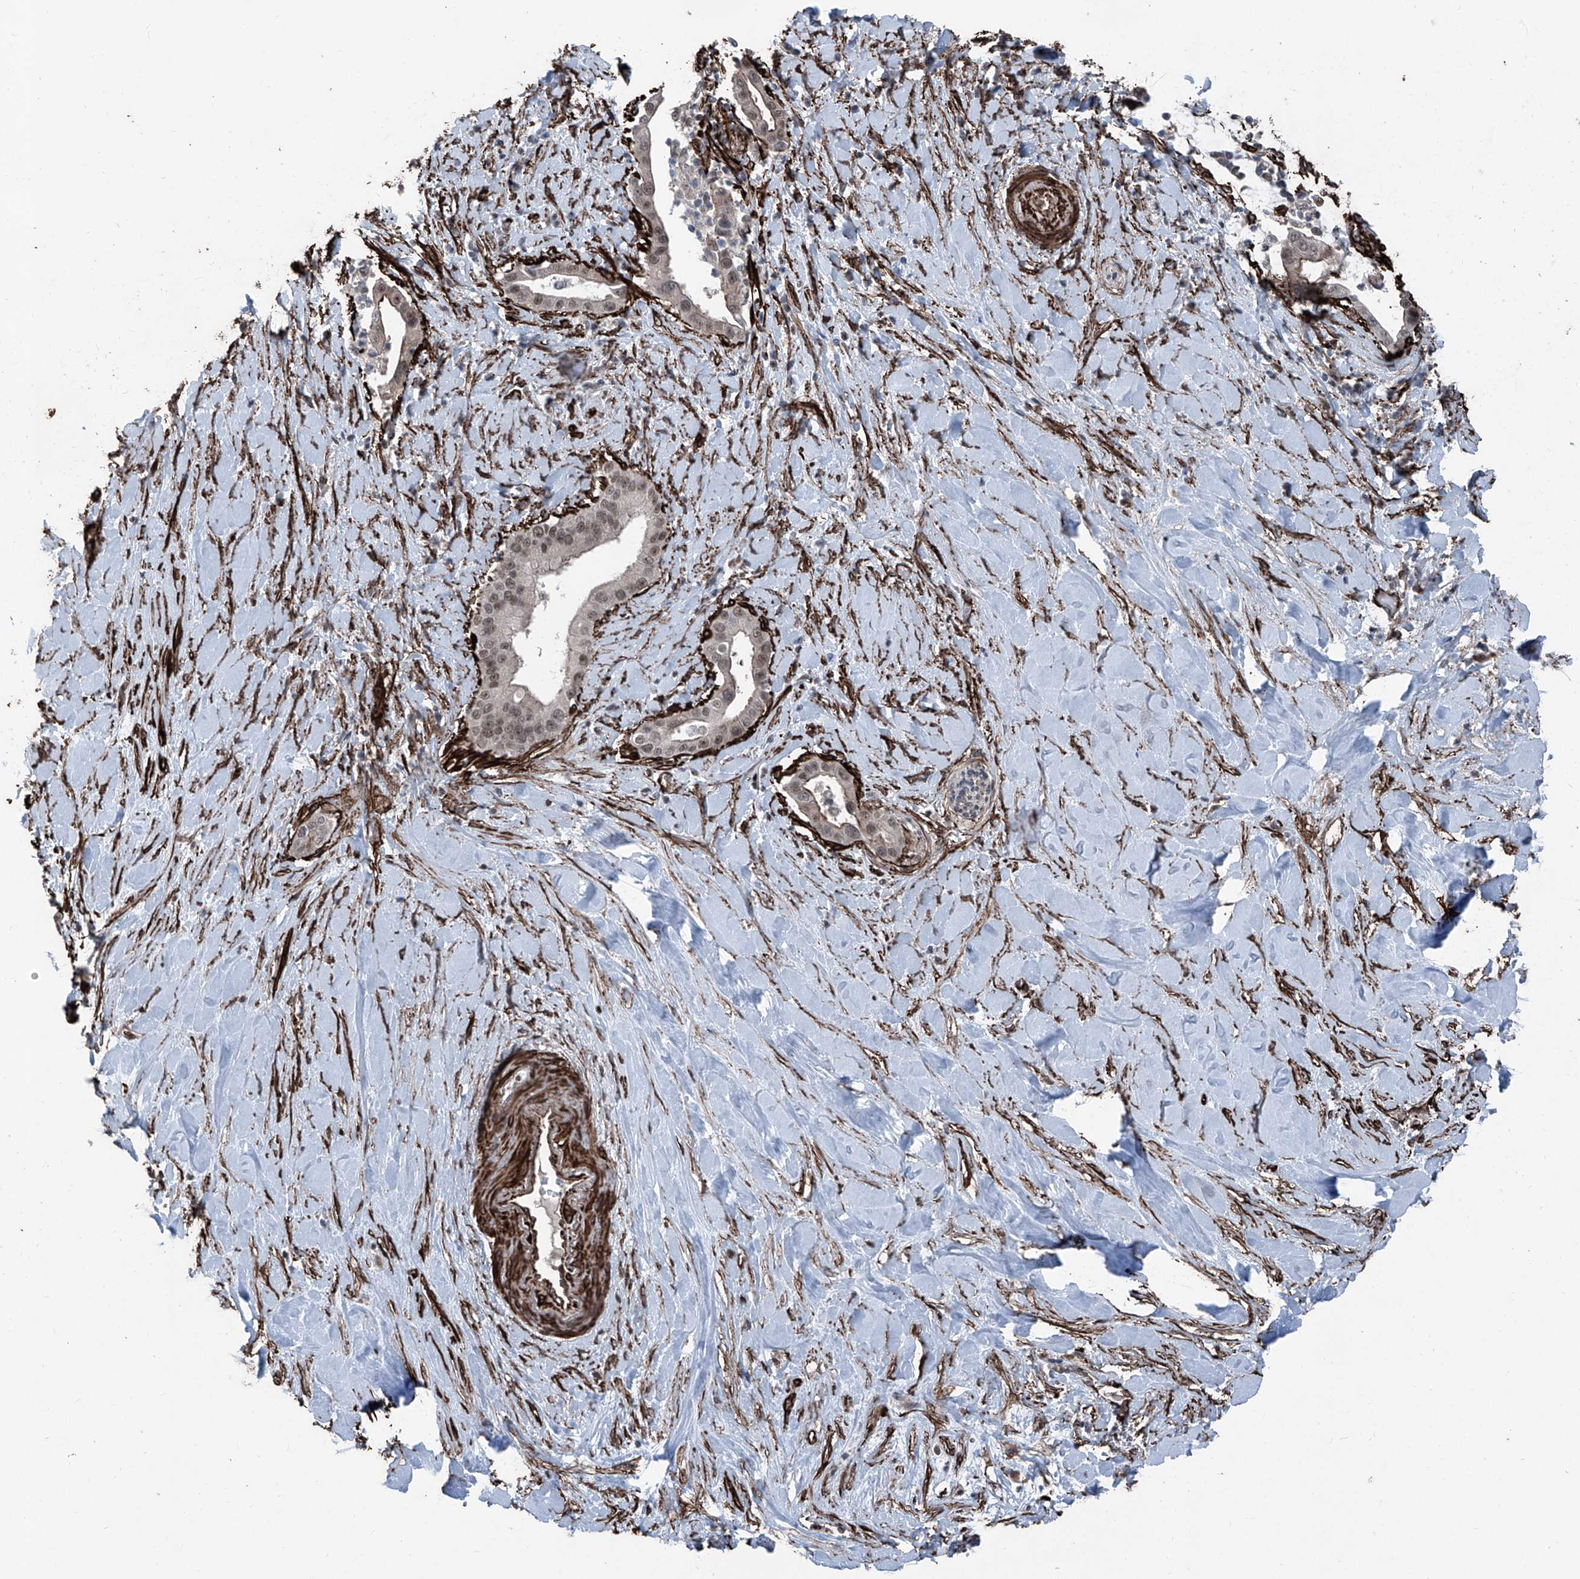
{"staining": {"intensity": "moderate", "quantity": "25%-75%", "location": "nuclear"}, "tissue": "liver cancer", "cell_type": "Tumor cells", "image_type": "cancer", "snomed": [{"axis": "morphology", "description": "Cholangiocarcinoma"}, {"axis": "topography", "description": "Liver"}], "caption": "Immunohistochemistry staining of cholangiocarcinoma (liver), which reveals medium levels of moderate nuclear positivity in approximately 25%-75% of tumor cells indicating moderate nuclear protein staining. The staining was performed using DAB (3,3'-diaminobenzidine) (brown) for protein detection and nuclei were counterstained in hematoxylin (blue).", "gene": "COA7", "patient": {"sex": "female", "age": 54}}